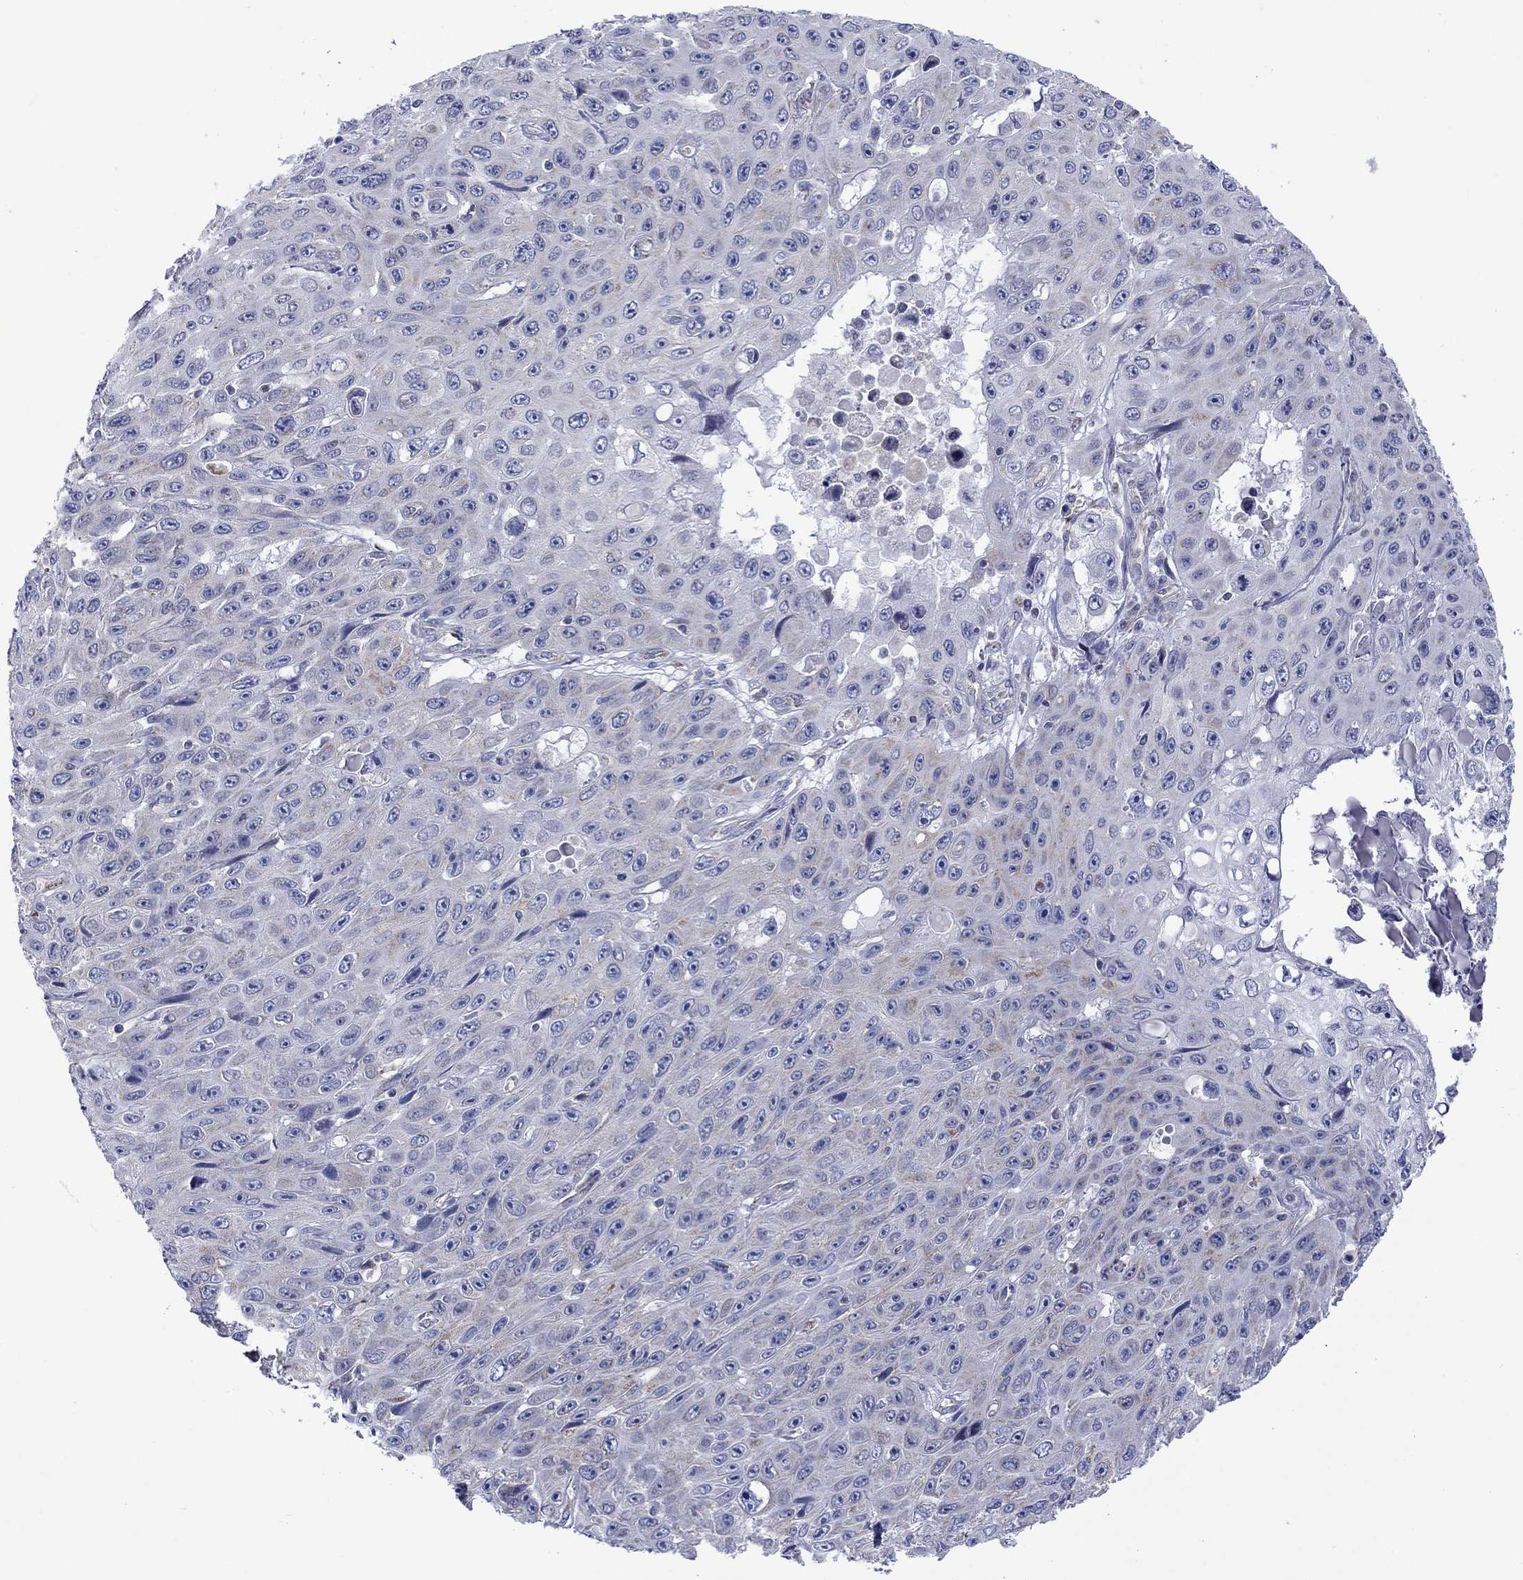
{"staining": {"intensity": "negative", "quantity": "none", "location": "none"}, "tissue": "skin cancer", "cell_type": "Tumor cells", "image_type": "cancer", "snomed": [{"axis": "morphology", "description": "Squamous cell carcinoma, NOS"}, {"axis": "topography", "description": "Skin"}], "caption": "This is an IHC histopathology image of human skin cancer (squamous cell carcinoma). There is no expression in tumor cells.", "gene": "CISD1", "patient": {"sex": "male", "age": 82}}